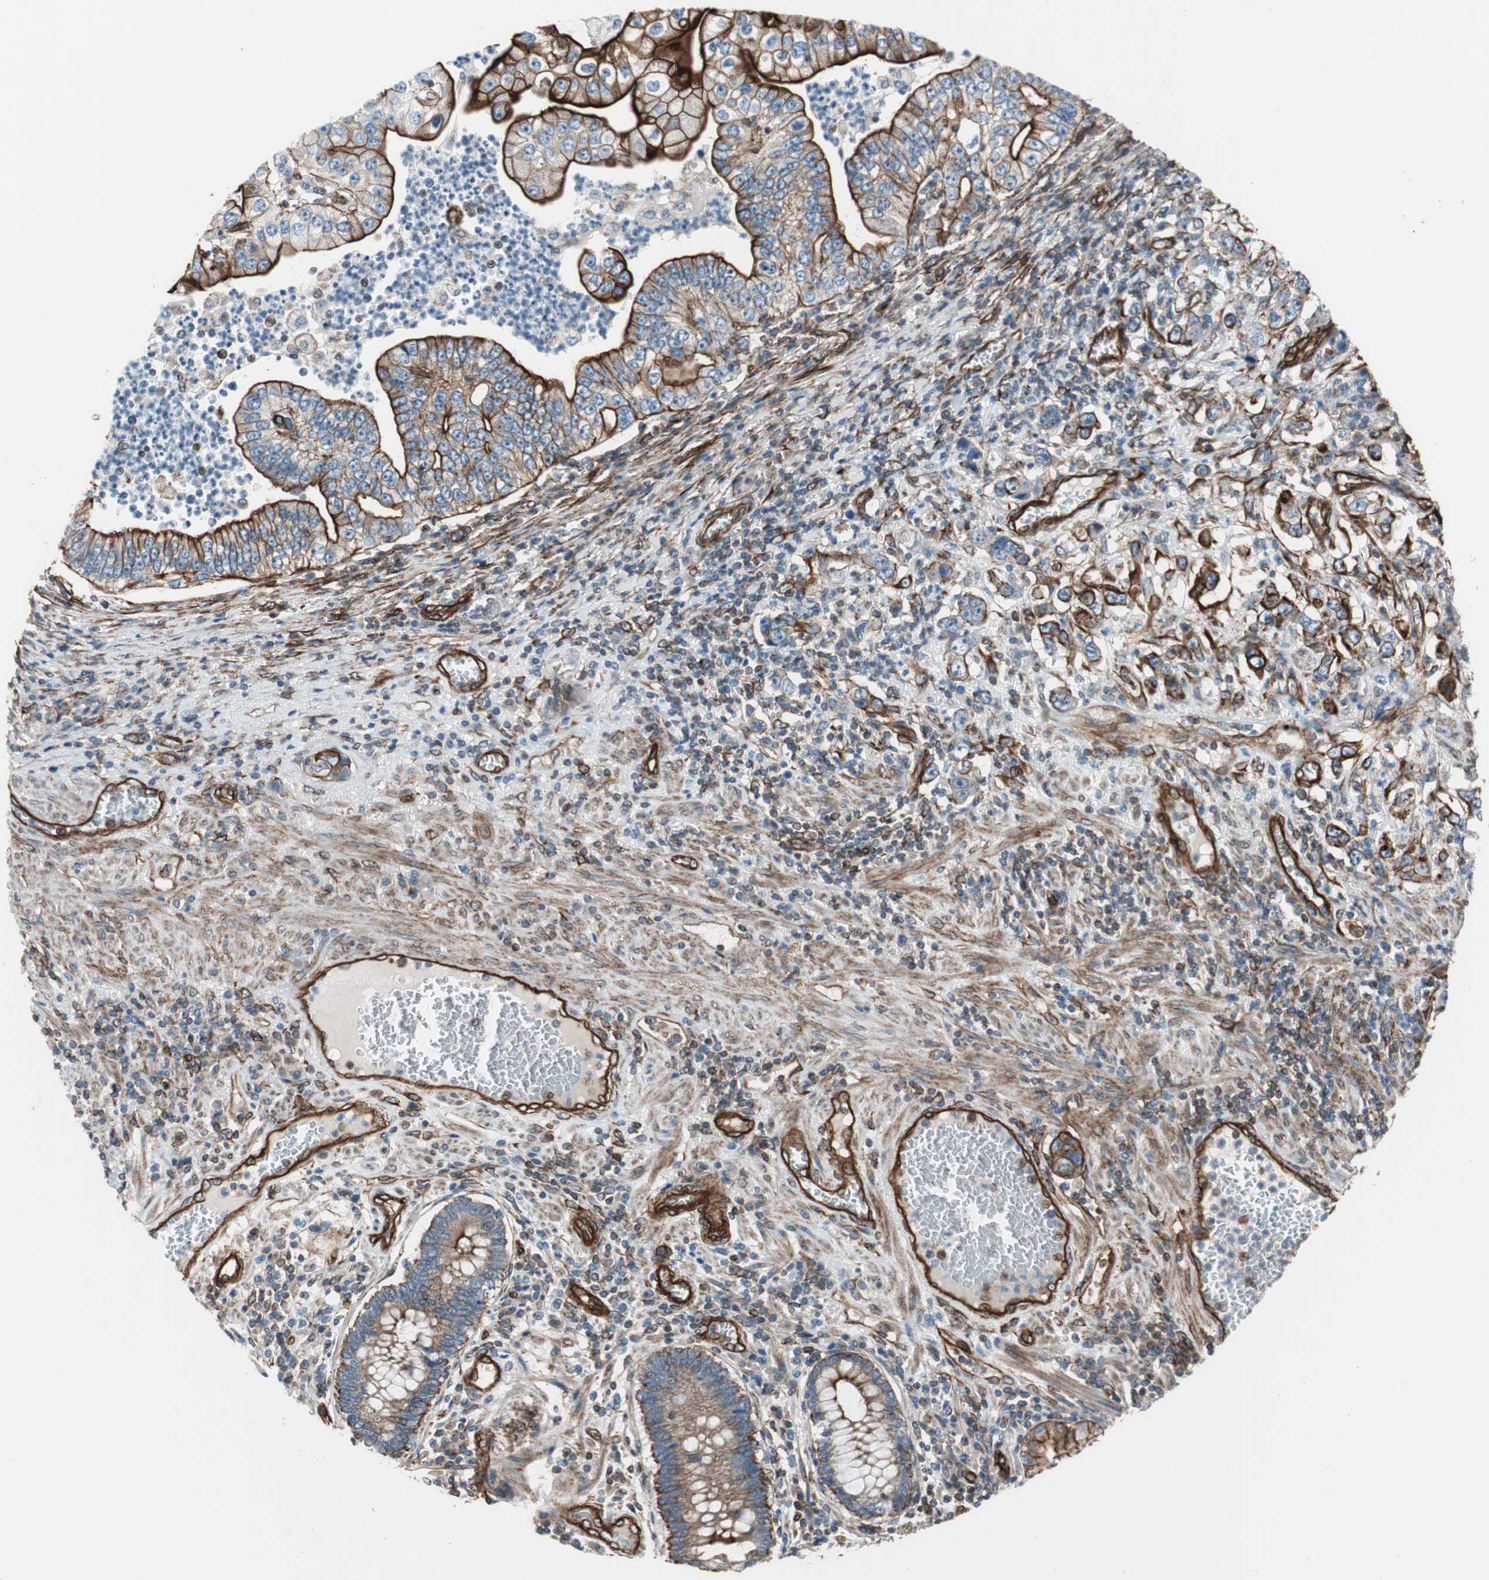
{"staining": {"intensity": "strong", "quantity": ">75%", "location": "cytoplasmic/membranous"}, "tissue": "stomach cancer", "cell_type": "Tumor cells", "image_type": "cancer", "snomed": [{"axis": "morphology", "description": "Adenocarcinoma, NOS"}, {"axis": "topography", "description": "Stomach, lower"}], "caption": "Tumor cells display high levels of strong cytoplasmic/membranous staining in about >75% of cells in stomach cancer.", "gene": "TCTA", "patient": {"sex": "female", "age": 72}}